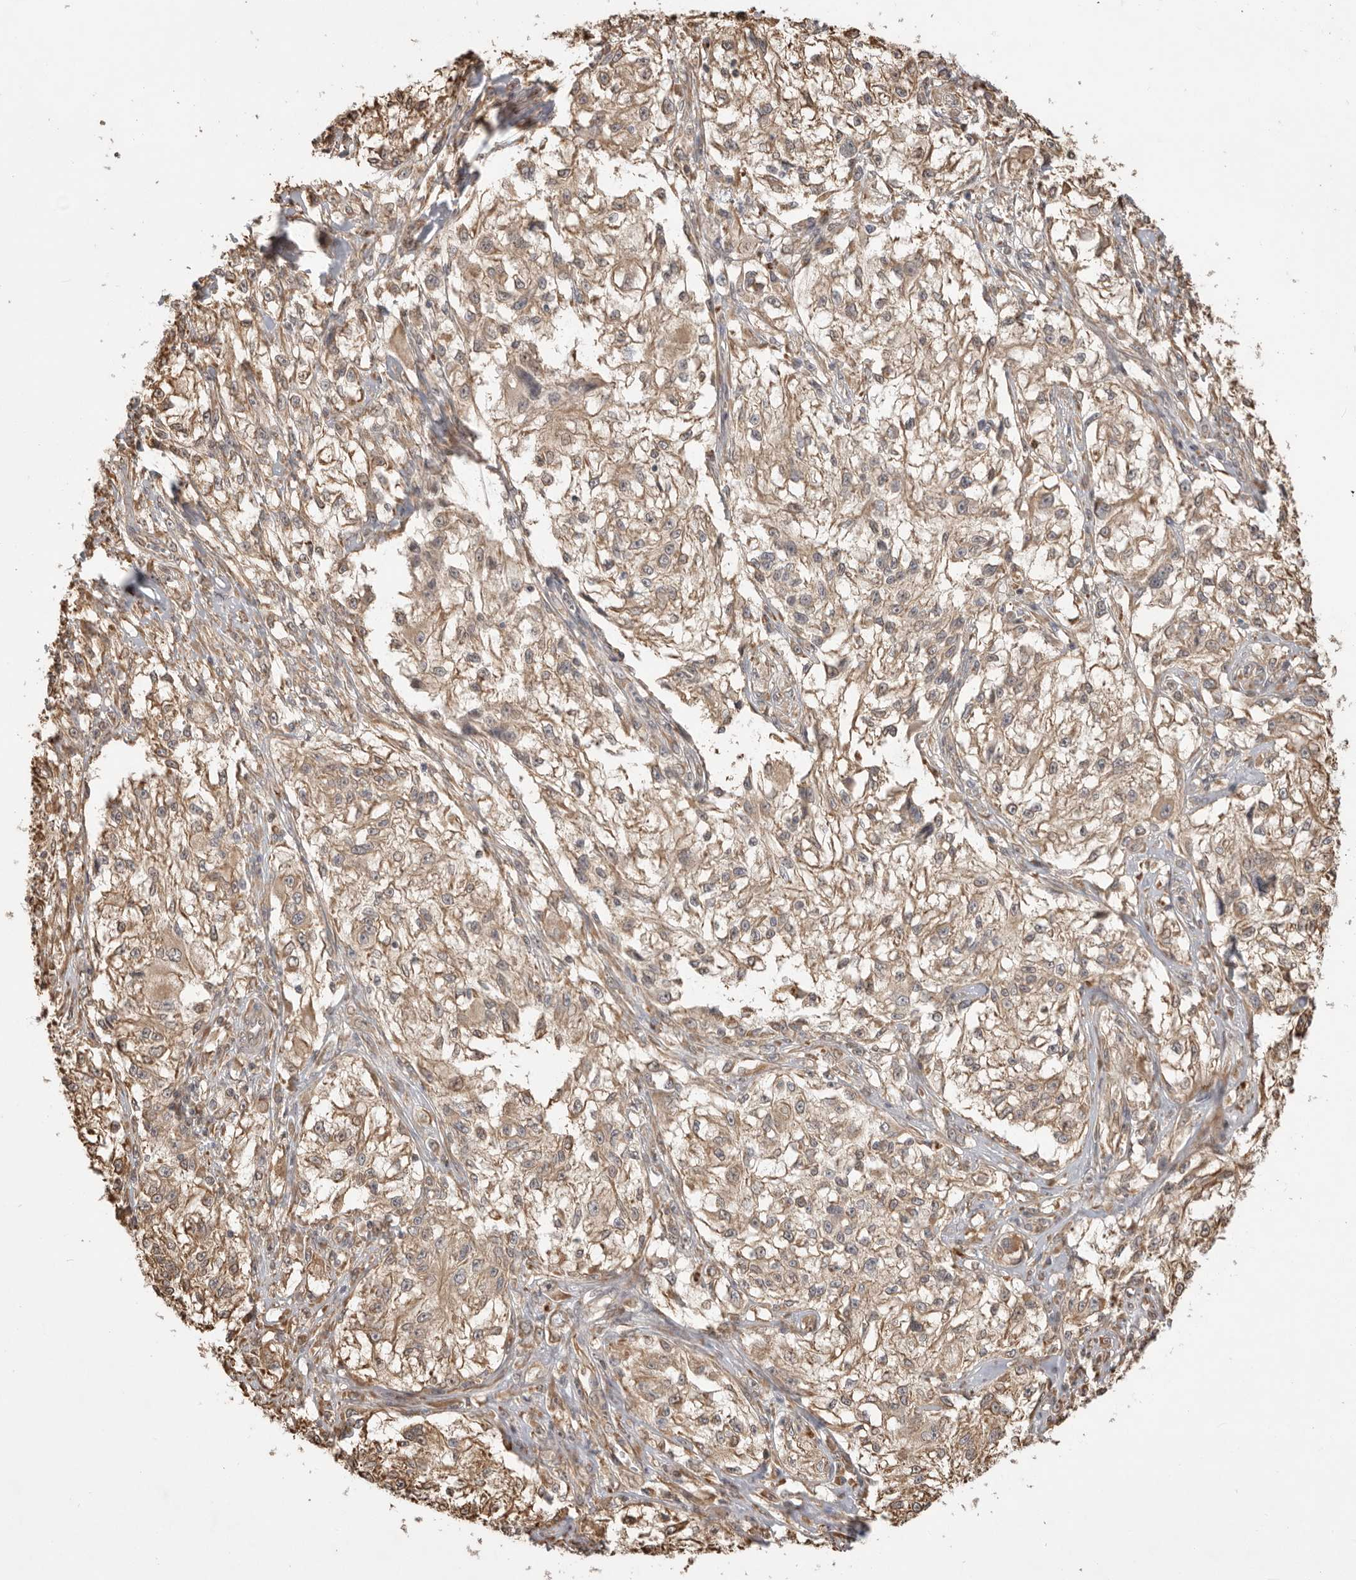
{"staining": {"intensity": "moderate", "quantity": ">75%", "location": "cytoplasmic/membranous"}, "tissue": "melanoma", "cell_type": "Tumor cells", "image_type": "cancer", "snomed": [{"axis": "morphology", "description": "Malignant melanoma, NOS"}, {"axis": "topography", "description": "Skin of head"}], "caption": "Protein expression analysis of human melanoma reveals moderate cytoplasmic/membranous staining in about >75% of tumor cells. (IHC, brightfield microscopy, high magnification).", "gene": "DPH7", "patient": {"sex": "male", "age": 83}}